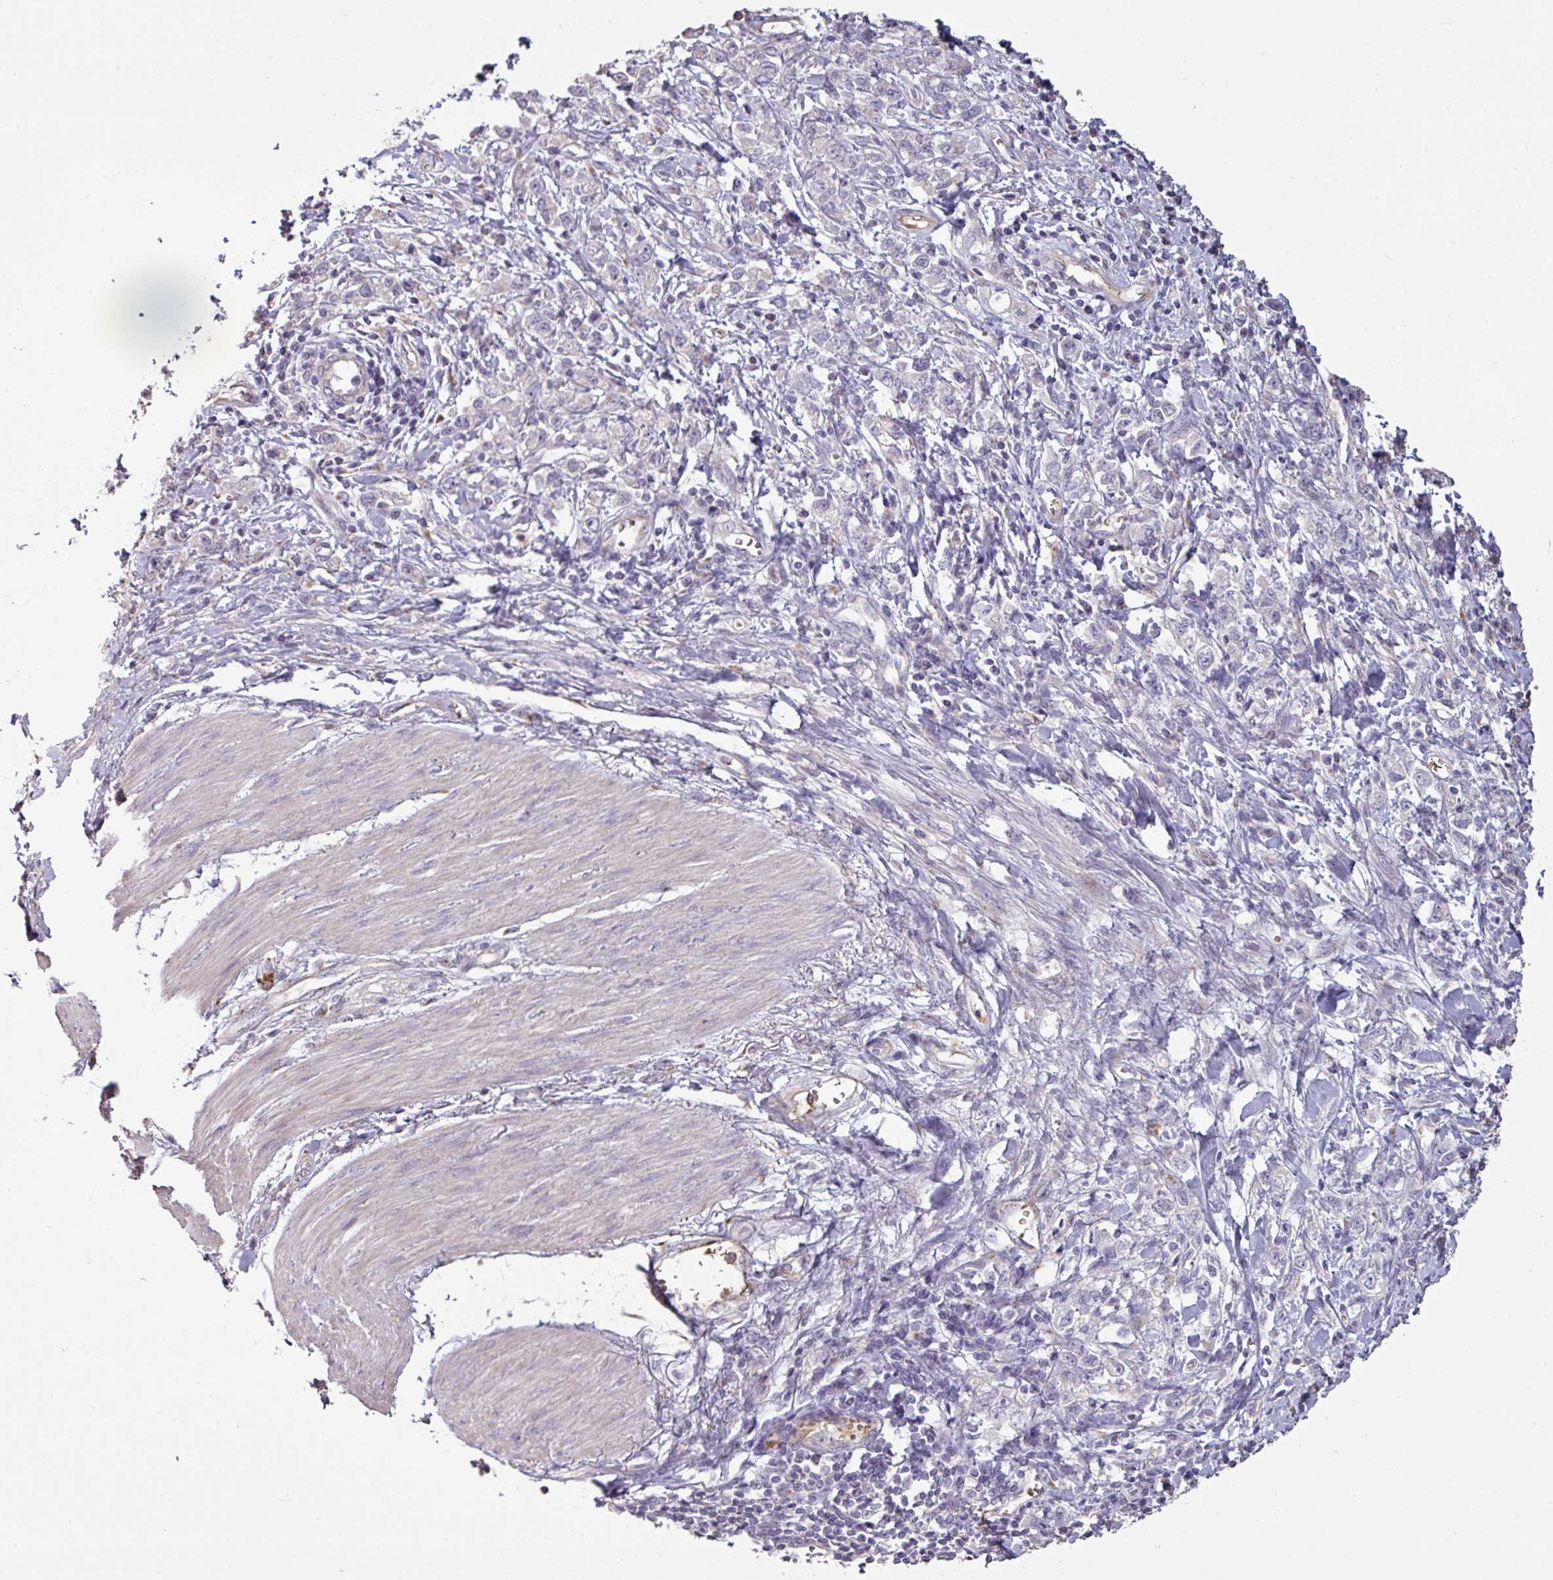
{"staining": {"intensity": "negative", "quantity": "none", "location": "none"}, "tissue": "stomach cancer", "cell_type": "Tumor cells", "image_type": "cancer", "snomed": [{"axis": "morphology", "description": "Adenocarcinoma, NOS"}, {"axis": "topography", "description": "Stomach"}], "caption": "Adenocarcinoma (stomach) stained for a protein using immunohistochemistry demonstrates no expression tumor cells.", "gene": "NHSL2", "patient": {"sex": "female", "age": 76}}